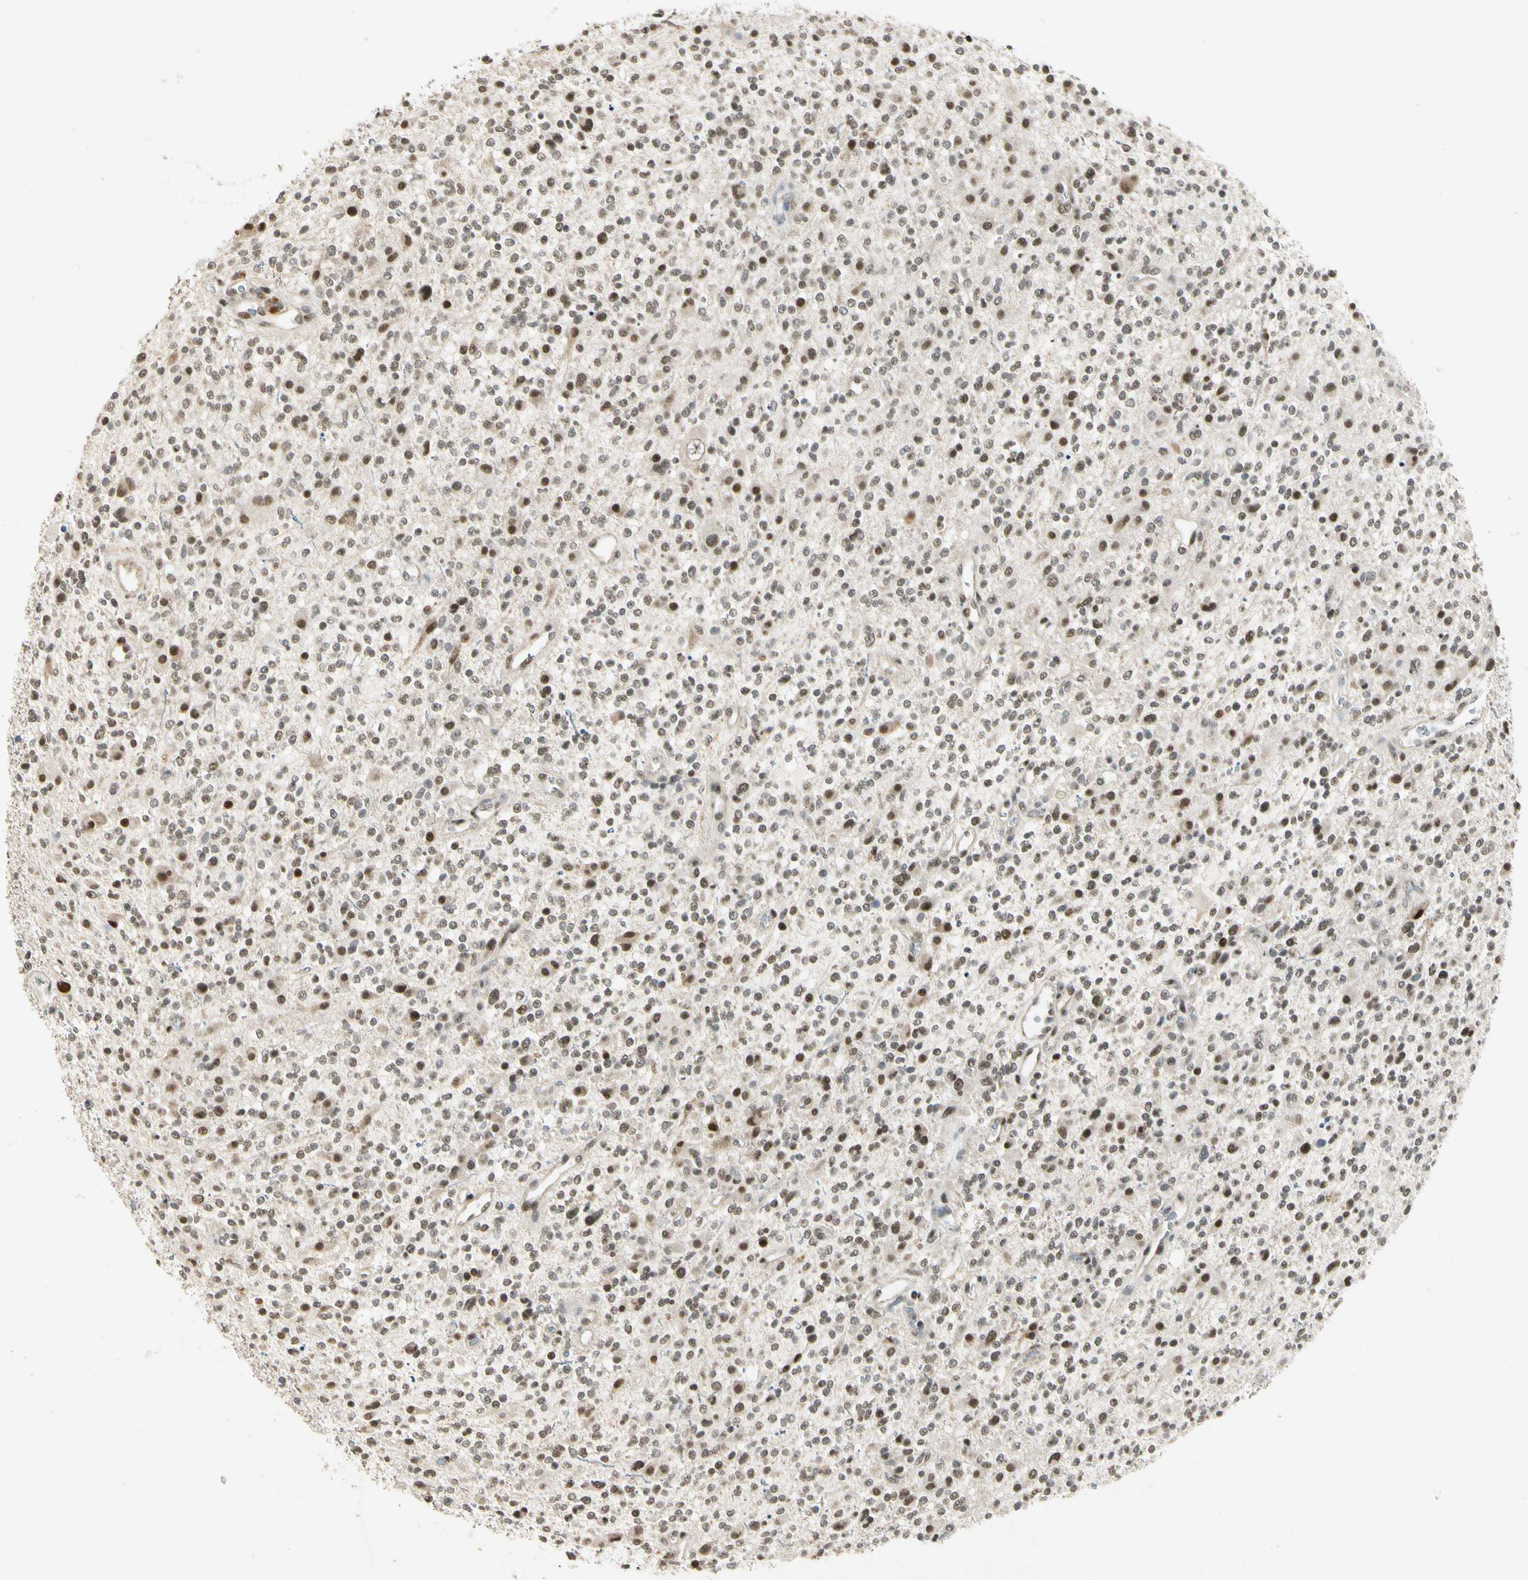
{"staining": {"intensity": "moderate", "quantity": ">75%", "location": "nuclear"}, "tissue": "glioma", "cell_type": "Tumor cells", "image_type": "cancer", "snomed": [{"axis": "morphology", "description": "Glioma, malignant, High grade"}, {"axis": "topography", "description": "Brain"}], "caption": "Tumor cells show medium levels of moderate nuclear positivity in about >75% of cells in human glioma. The protein of interest is shown in brown color, while the nuclei are stained blue.", "gene": "ZBTB4", "patient": {"sex": "male", "age": 48}}